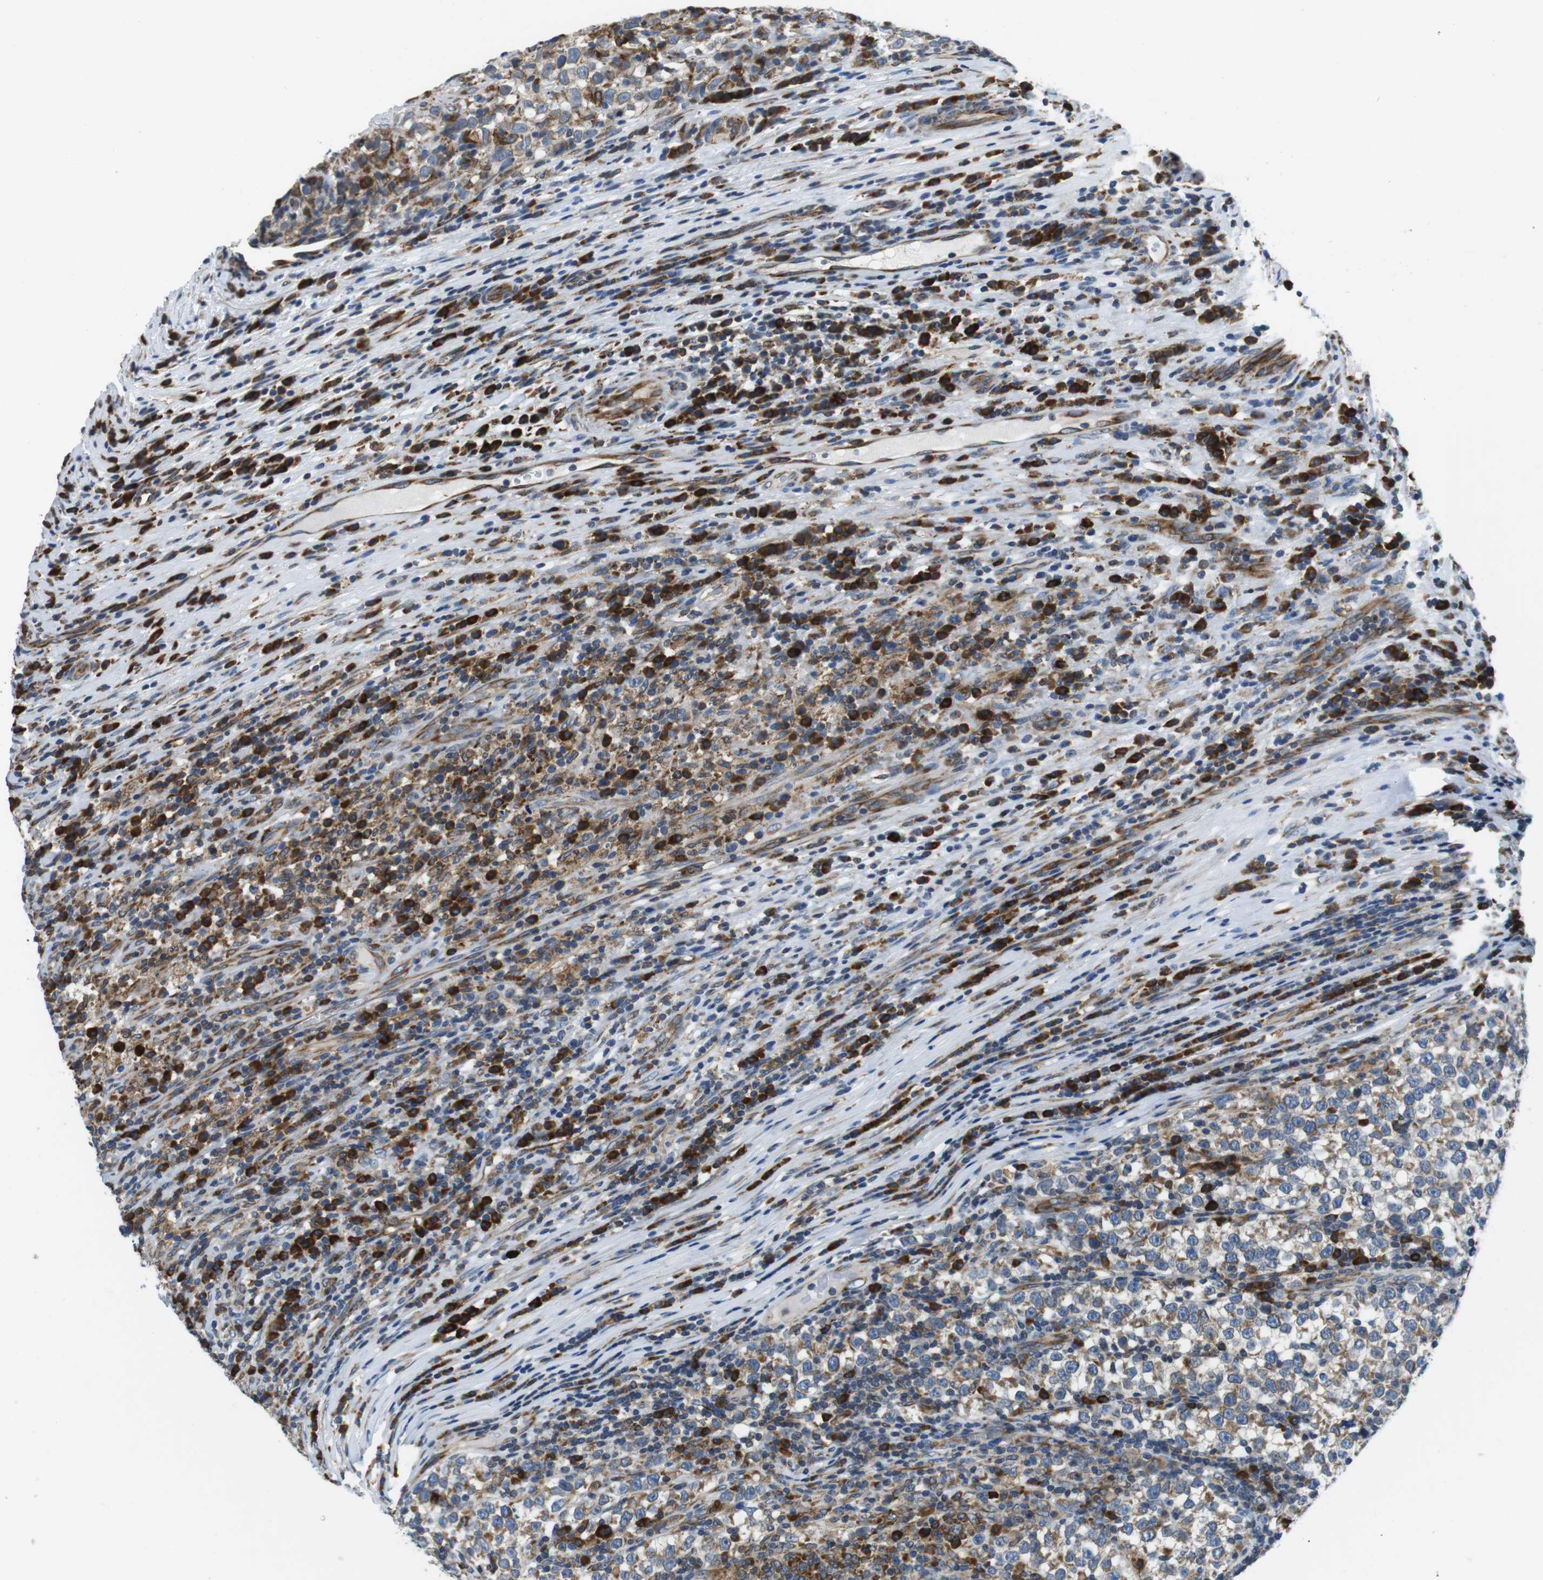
{"staining": {"intensity": "weak", "quantity": ">75%", "location": "cytoplasmic/membranous"}, "tissue": "testis cancer", "cell_type": "Tumor cells", "image_type": "cancer", "snomed": [{"axis": "morphology", "description": "Normal tissue, NOS"}, {"axis": "morphology", "description": "Seminoma, NOS"}, {"axis": "topography", "description": "Testis"}], "caption": "Testis cancer (seminoma) stained with DAB (3,3'-diaminobenzidine) IHC demonstrates low levels of weak cytoplasmic/membranous staining in about >75% of tumor cells.", "gene": "UGGT1", "patient": {"sex": "male", "age": 43}}